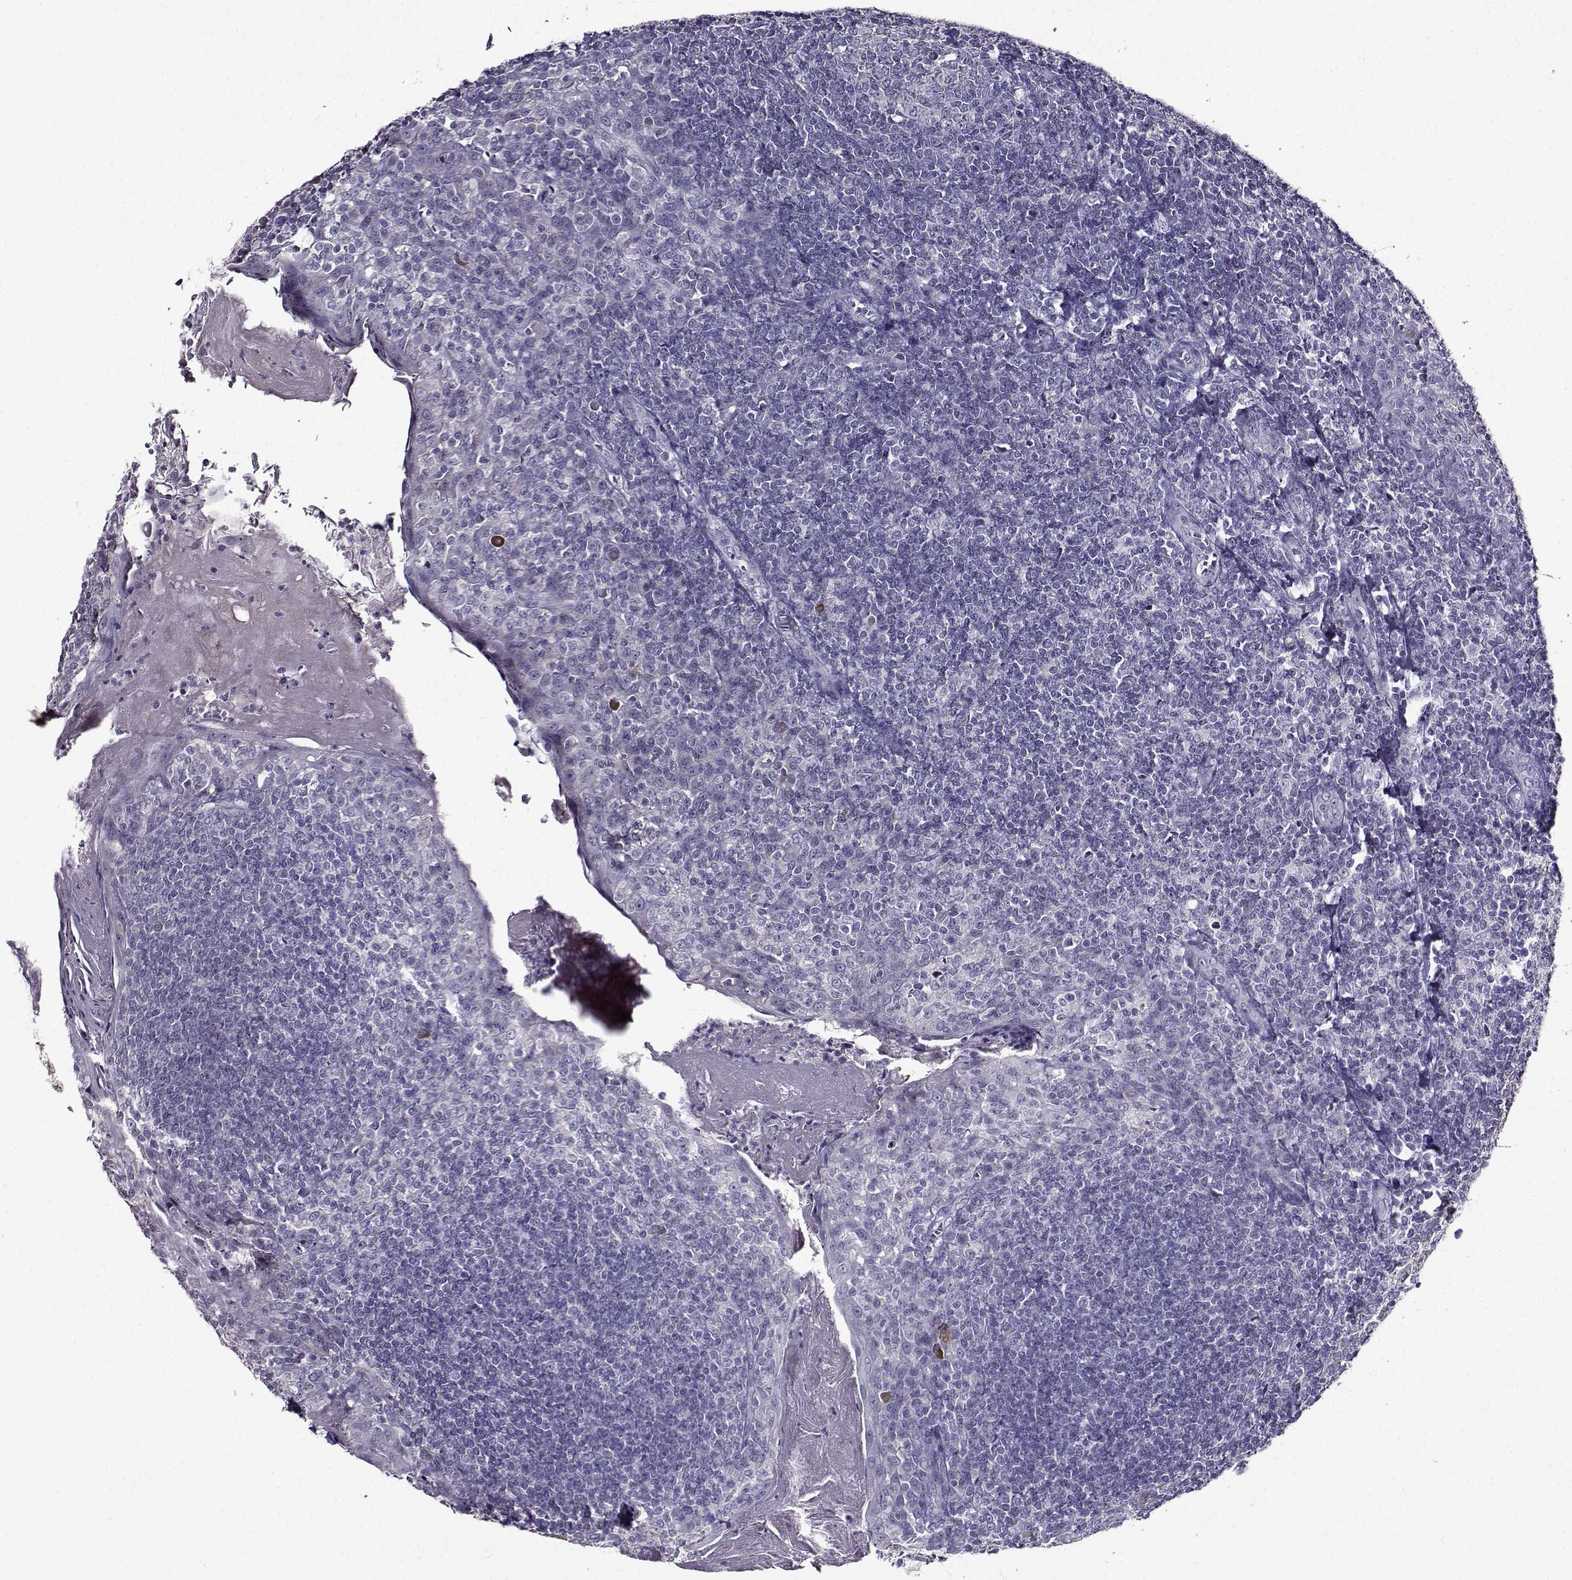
{"staining": {"intensity": "negative", "quantity": "none", "location": "none"}, "tissue": "tonsil", "cell_type": "Germinal center cells", "image_type": "normal", "snomed": [{"axis": "morphology", "description": "Normal tissue, NOS"}, {"axis": "topography", "description": "Tonsil"}], "caption": "High power microscopy histopathology image of an immunohistochemistry (IHC) micrograph of benign tonsil, revealing no significant staining in germinal center cells.", "gene": "TMEM266", "patient": {"sex": "female", "age": 13}}